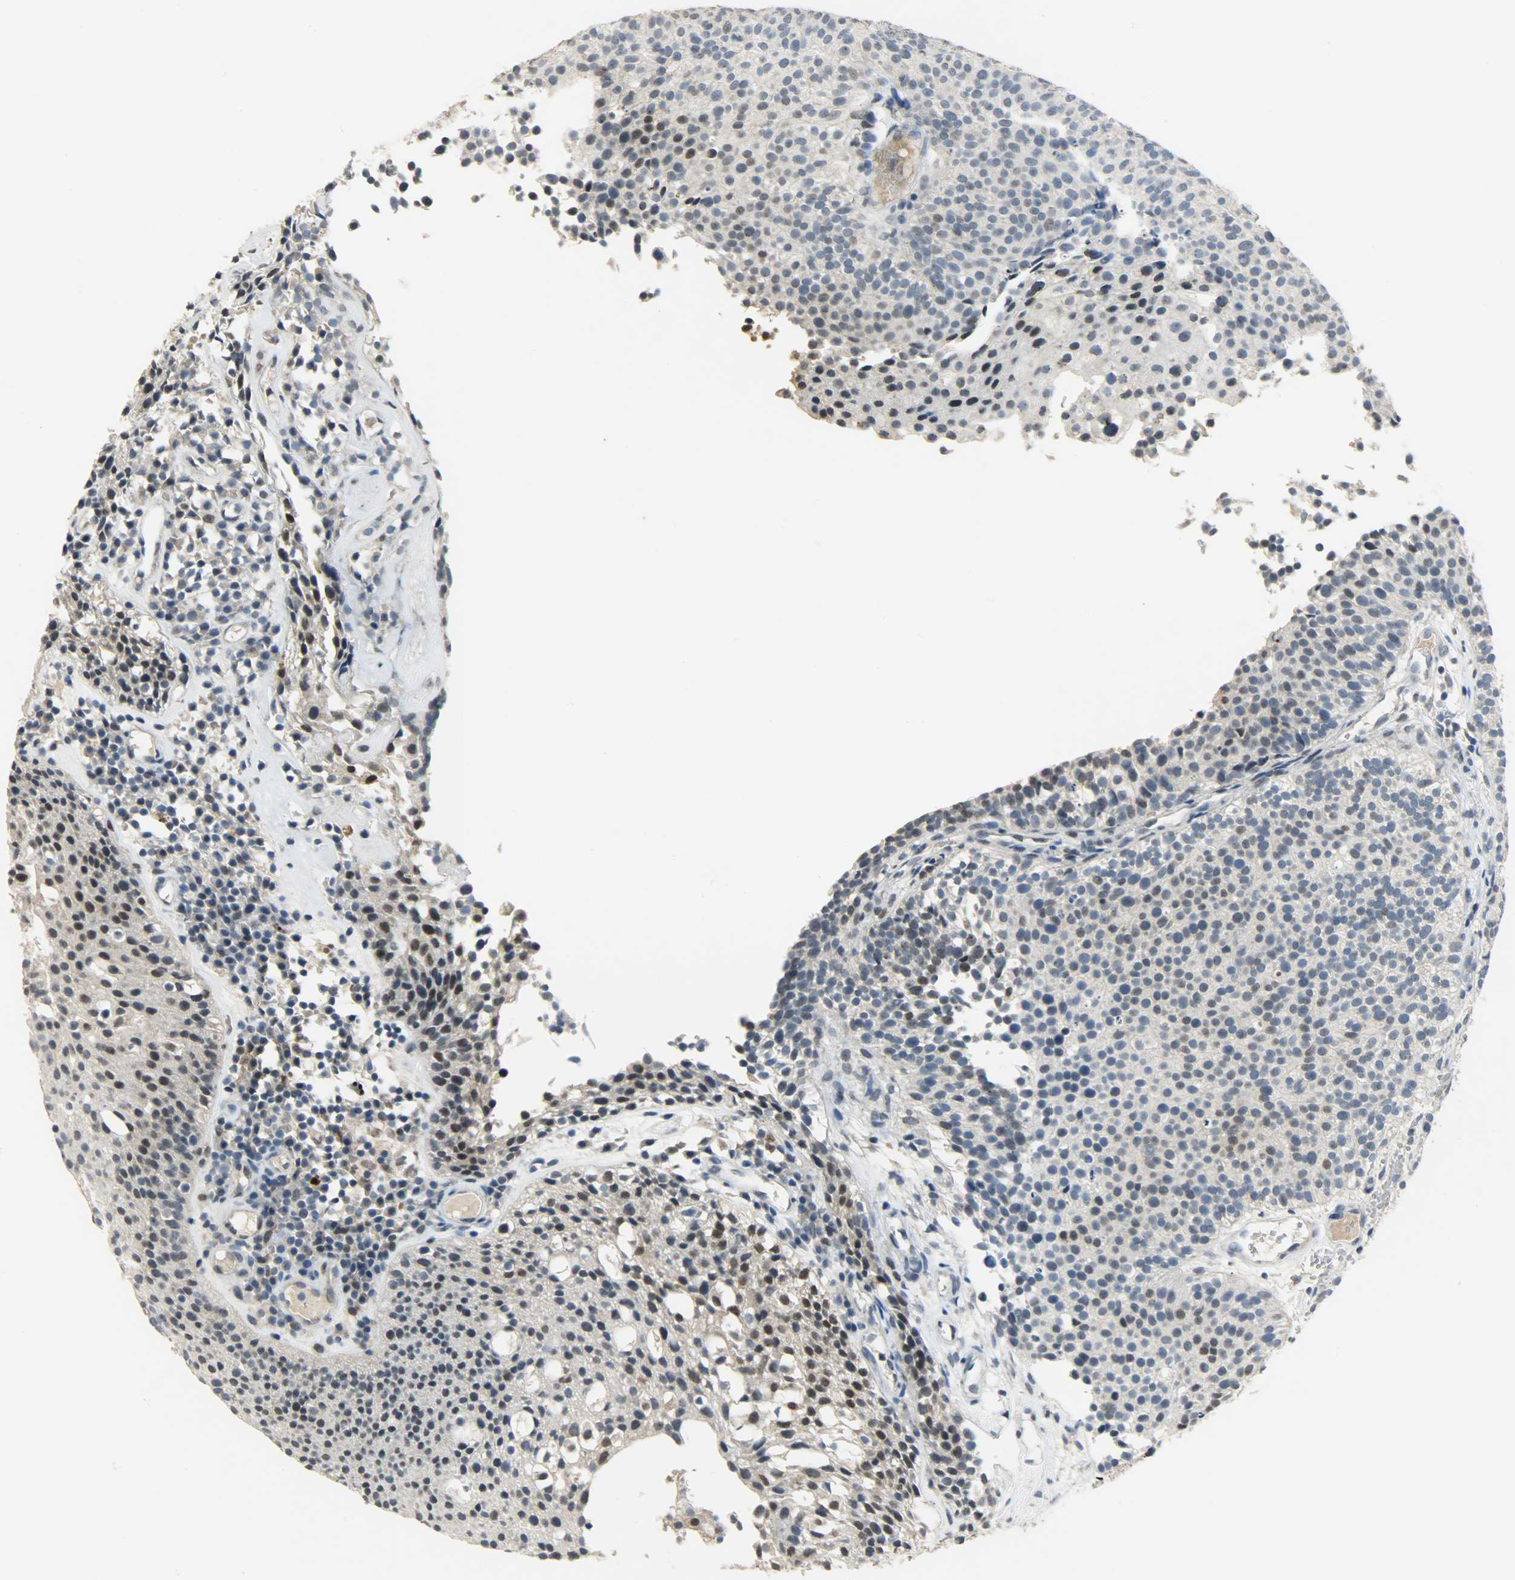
{"staining": {"intensity": "moderate", "quantity": "25%-75%", "location": "nuclear"}, "tissue": "urothelial cancer", "cell_type": "Tumor cells", "image_type": "cancer", "snomed": [{"axis": "morphology", "description": "Urothelial carcinoma, Low grade"}, {"axis": "topography", "description": "Urinary bladder"}], "caption": "Protein expression analysis of human urothelial cancer reveals moderate nuclear positivity in about 25%-75% of tumor cells.", "gene": "DNAJB6", "patient": {"sex": "male", "age": 85}}